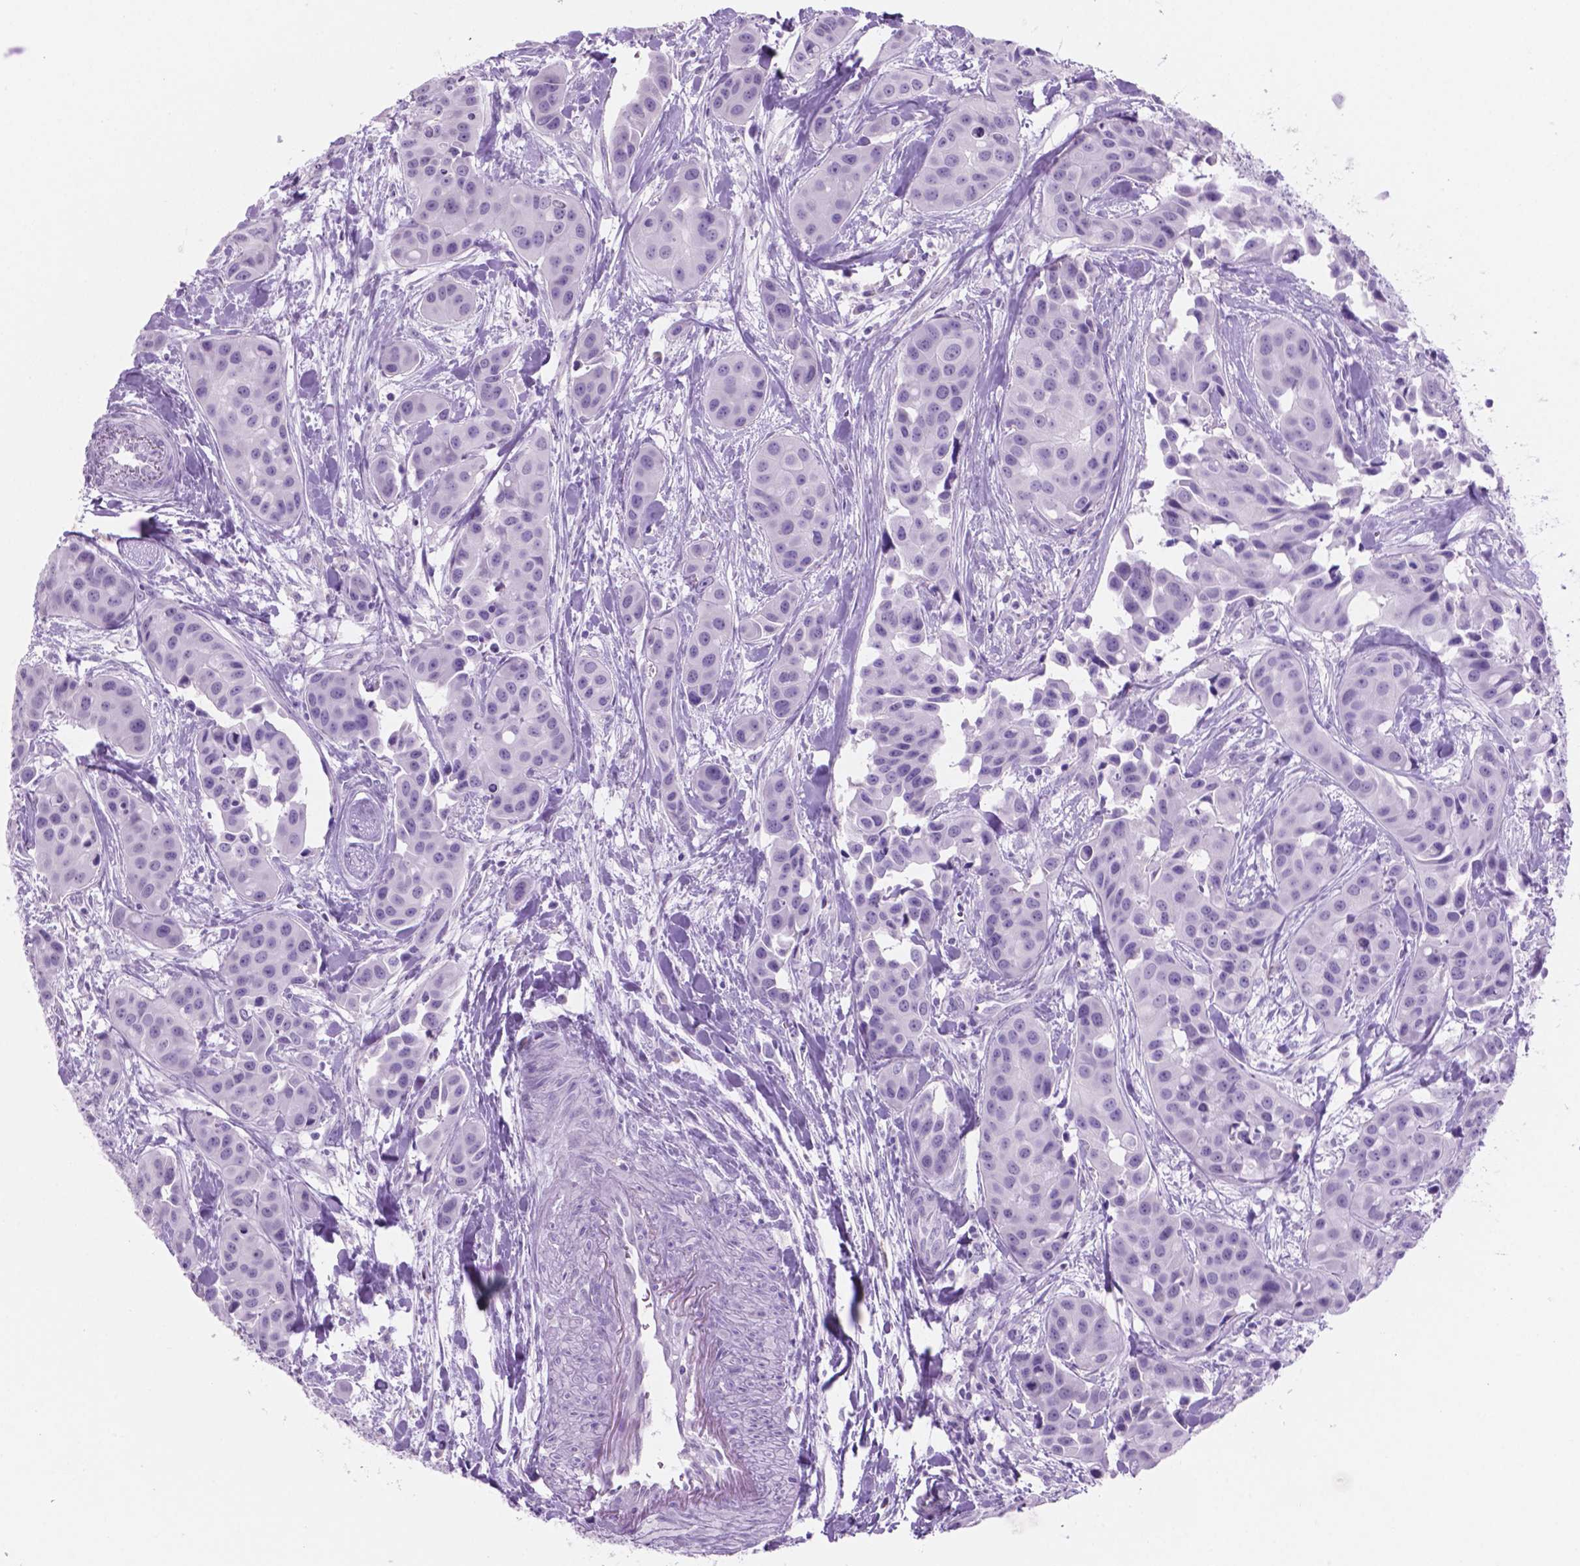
{"staining": {"intensity": "negative", "quantity": "none", "location": "none"}, "tissue": "head and neck cancer", "cell_type": "Tumor cells", "image_type": "cancer", "snomed": [{"axis": "morphology", "description": "Adenocarcinoma, NOS"}, {"axis": "topography", "description": "Head-Neck"}], "caption": "Immunohistochemical staining of head and neck cancer exhibits no significant staining in tumor cells.", "gene": "GRIN2B", "patient": {"sex": "male", "age": 76}}